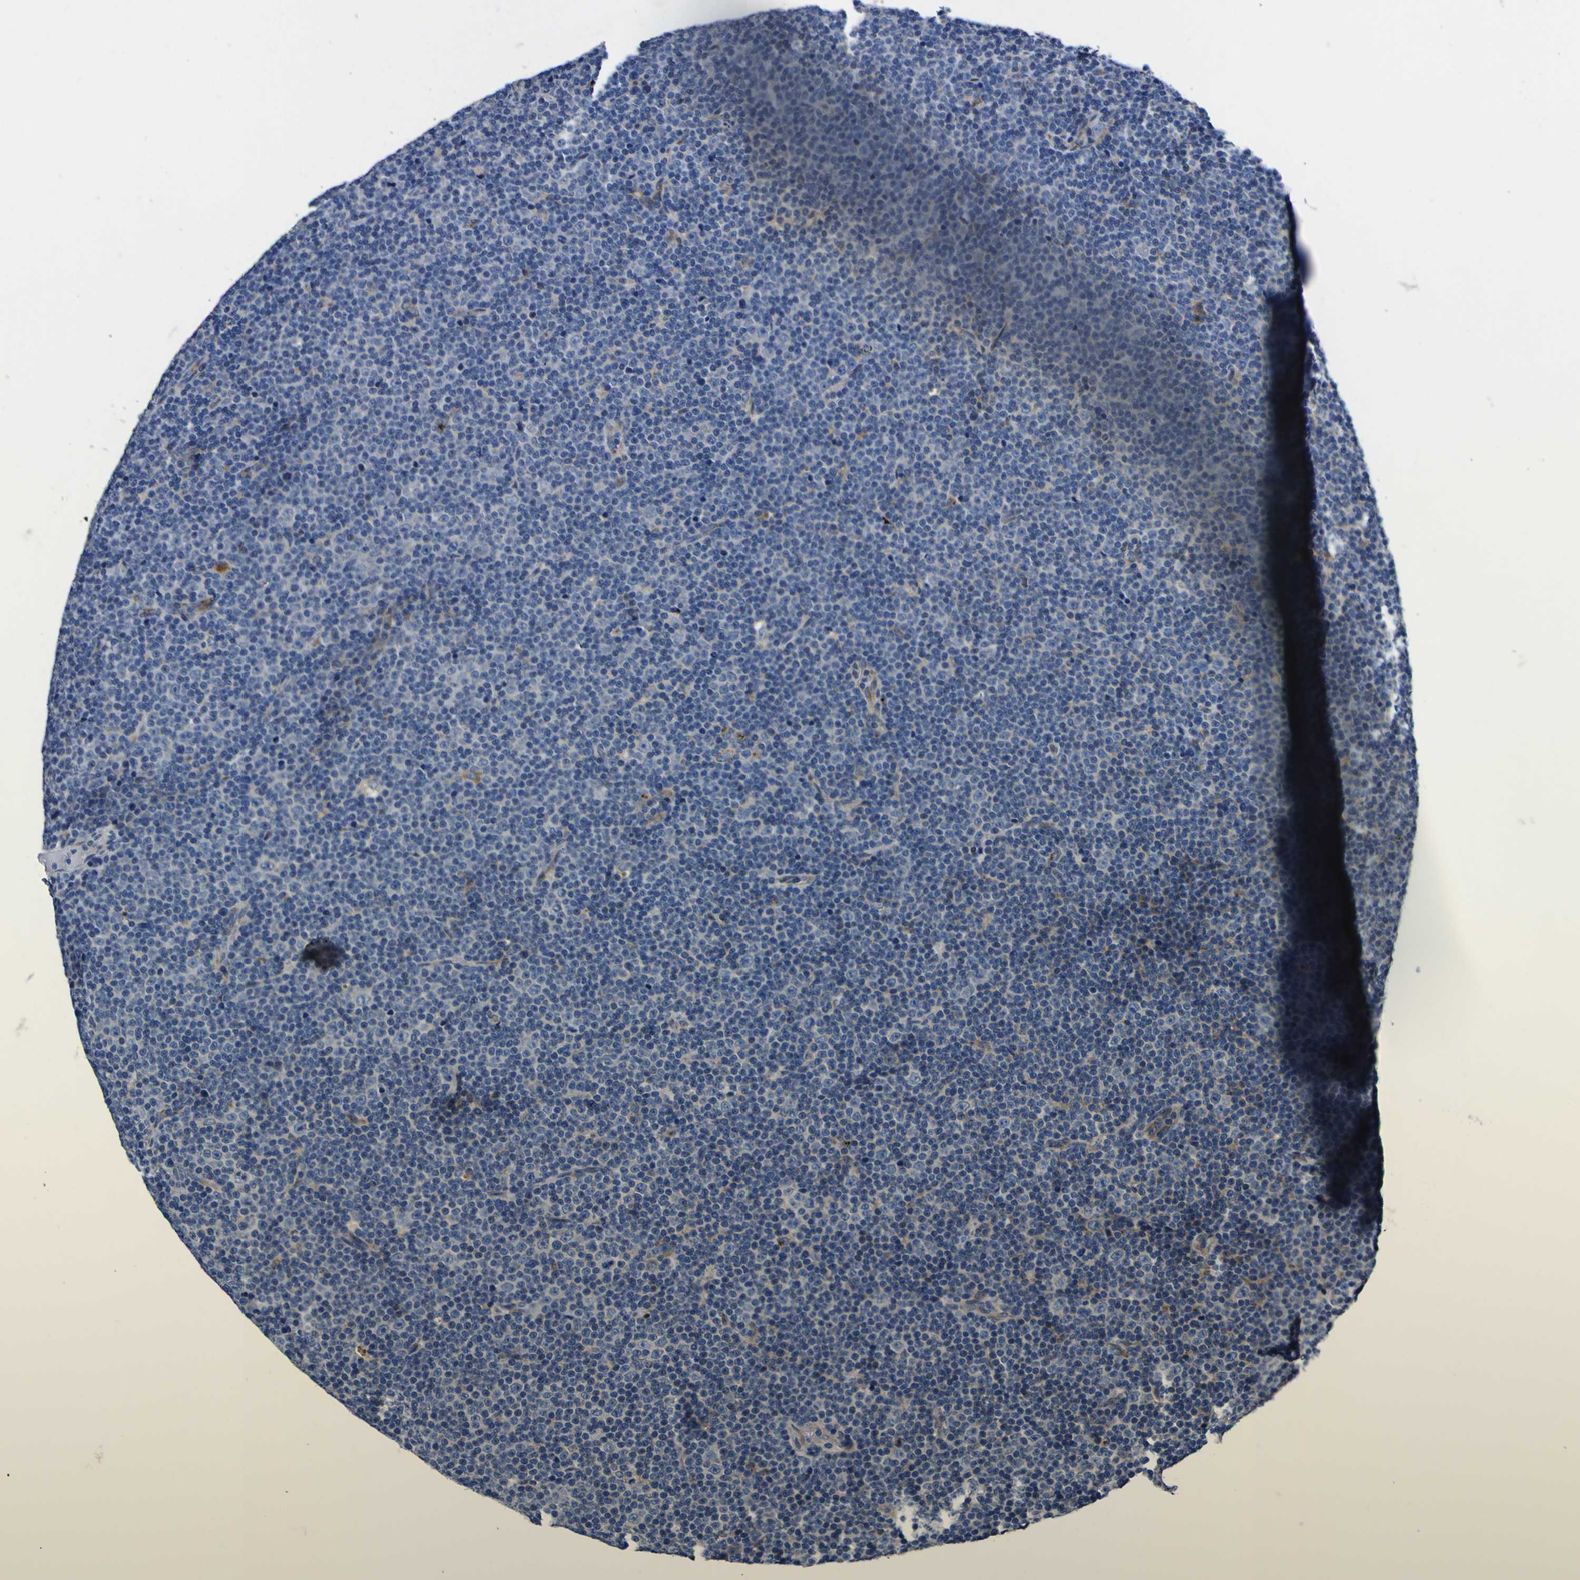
{"staining": {"intensity": "negative", "quantity": "none", "location": "none"}, "tissue": "lymphoma", "cell_type": "Tumor cells", "image_type": "cancer", "snomed": [{"axis": "morphology", "description": "Malignant lymphoma, non-Hodgkin's type, Low grade"}, {"axis": "topography", "description": "Lymph node"}], "caption": "An image of malignant lymphoma, non-Hodgkin's type (low-grade) stained for a protein exhibits no brown staining in tumor cells. (DAB IHC visualized using brightfield microscopy, high magnification).", "gene": "COA1", "patient": {"sex": "female", "age": 67}}